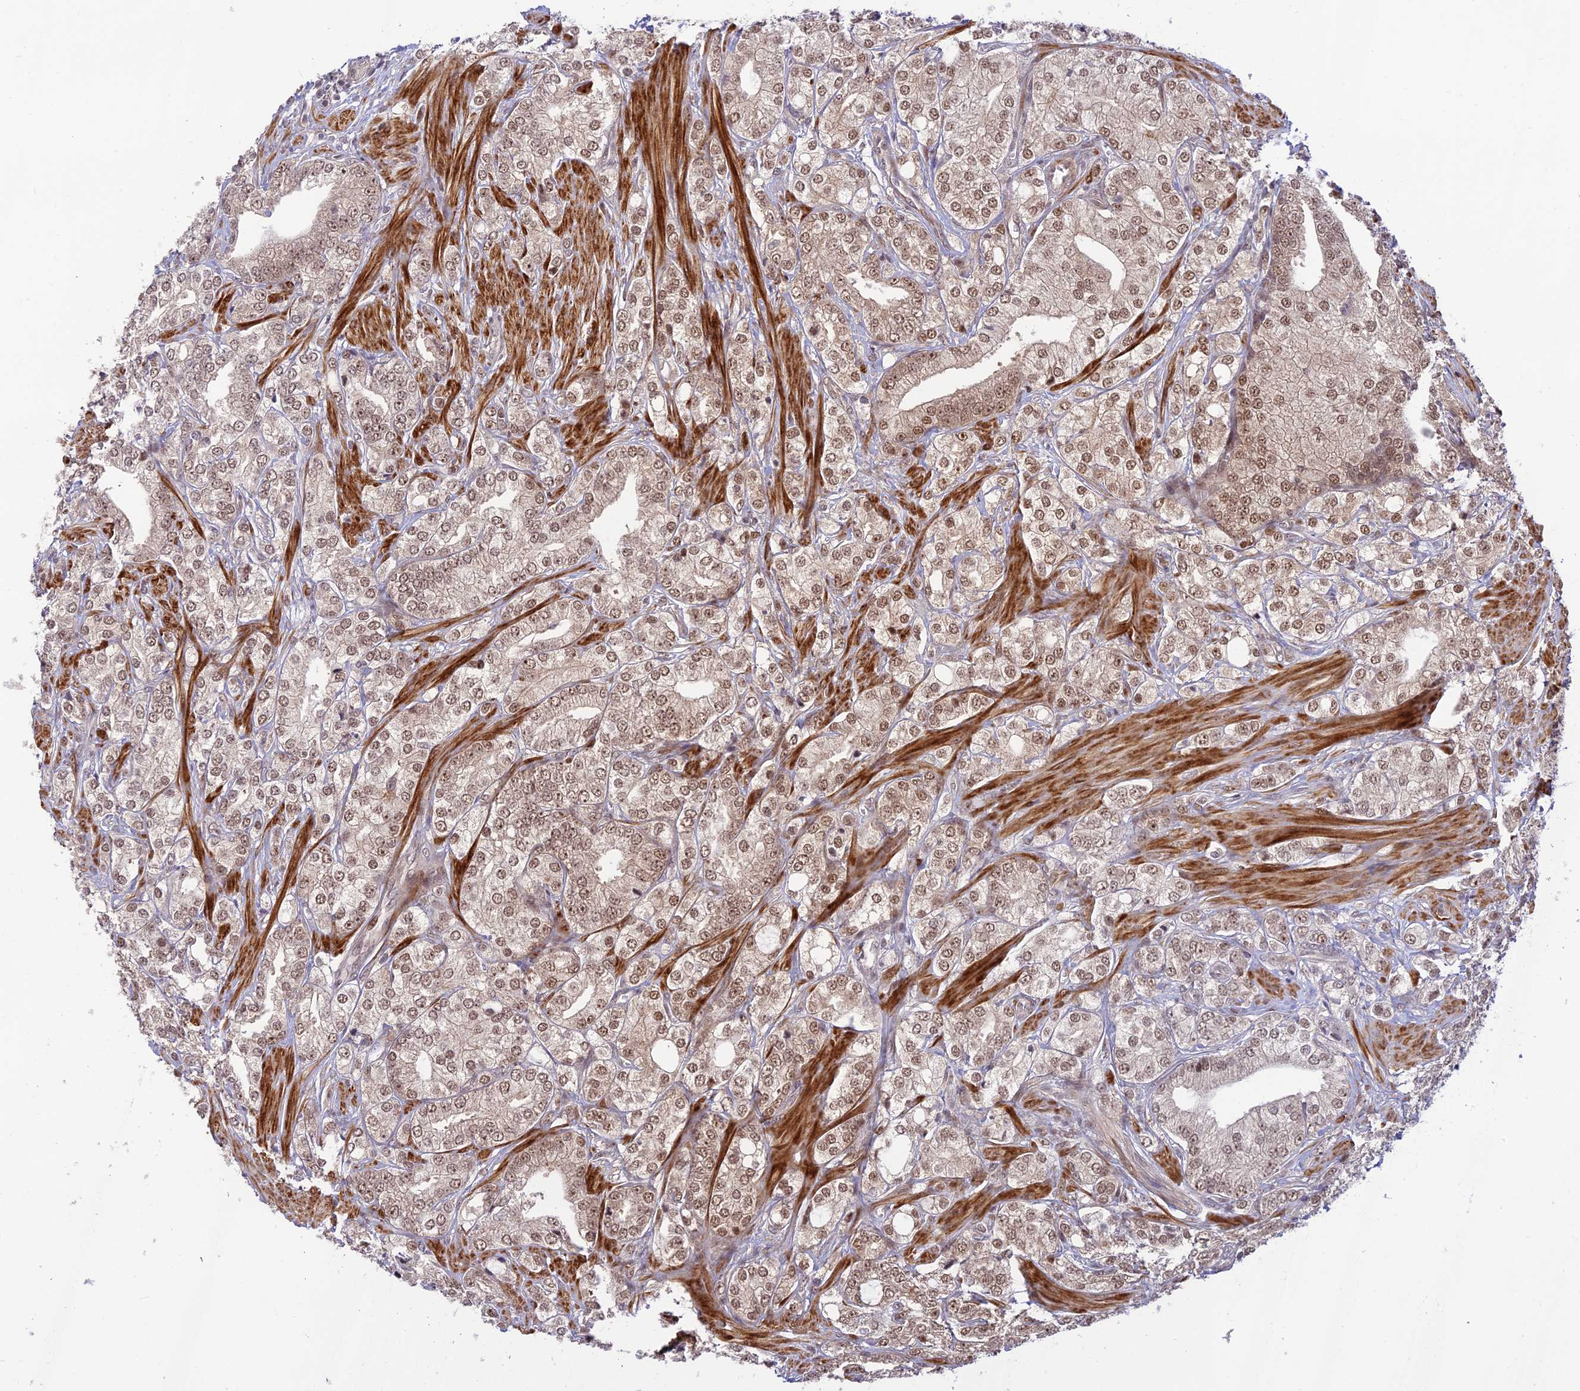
{"staining": {"intensity": "moderate", "quantity": ">75%", "location": "nuclear"}, "tissue": "prostate cancer", "cell_type": "Tumor cells", "image_type": "cancer", "snomed": [{"axis": "morphology", "description": "Adenocarcinoma, High grade"}, {"axis": "topography", "description": "Prostate"}], "caption": "Immunohistochemistry (IHC) of prostate cancer demonstrates medium levels of moderate nuclear staining in approximately >75% of tumor cells. Ihc stains the protein of interest in brown and the nuclei are stained blue.", "gene": "ASPDH", "patient": {"sex": "male", "age": 50}}